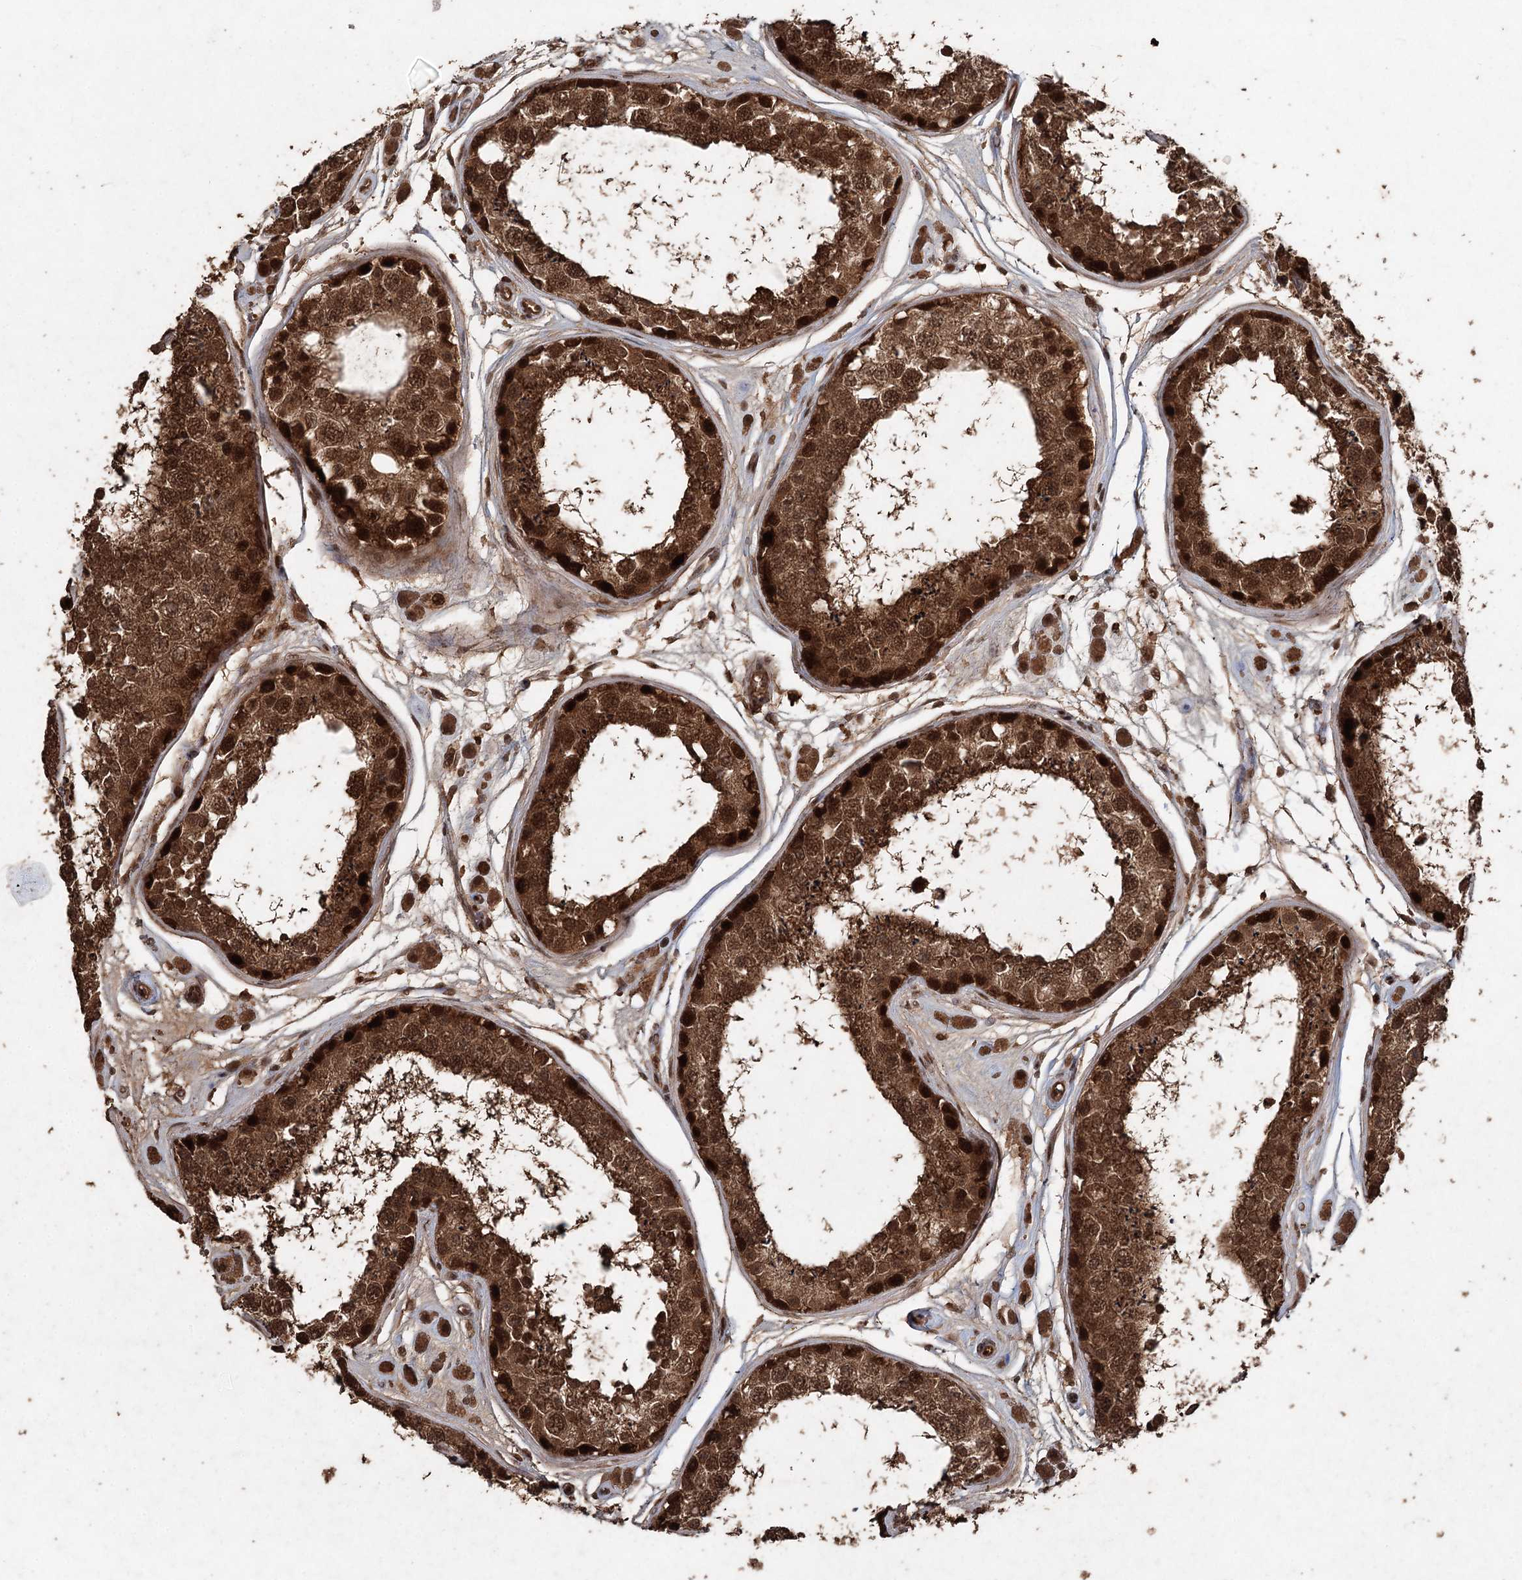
{"staining": {"intensity": "strong", "quantity": ">75%", "location": "cytoplasmic/membranous,nuclear"}, "tissue": "testis", "cell_type": "Cells in seminiferous ducts", "image_type": "normal", "snomed": [{"axis": "morphology", "description": "Normal tissue, NOS"}, {"axis": "topography", "description": "Testis"}], "caption": "A photomicrograph showing strong cytoplasmic/membranous,nuclear positivity in approximately >75% of cells in seminiferous ducts in normal testis, as visualized by brown immunohistochemical staining.", "gene": "FBXO7", "patient": {"sex": "male", "age": 25}}